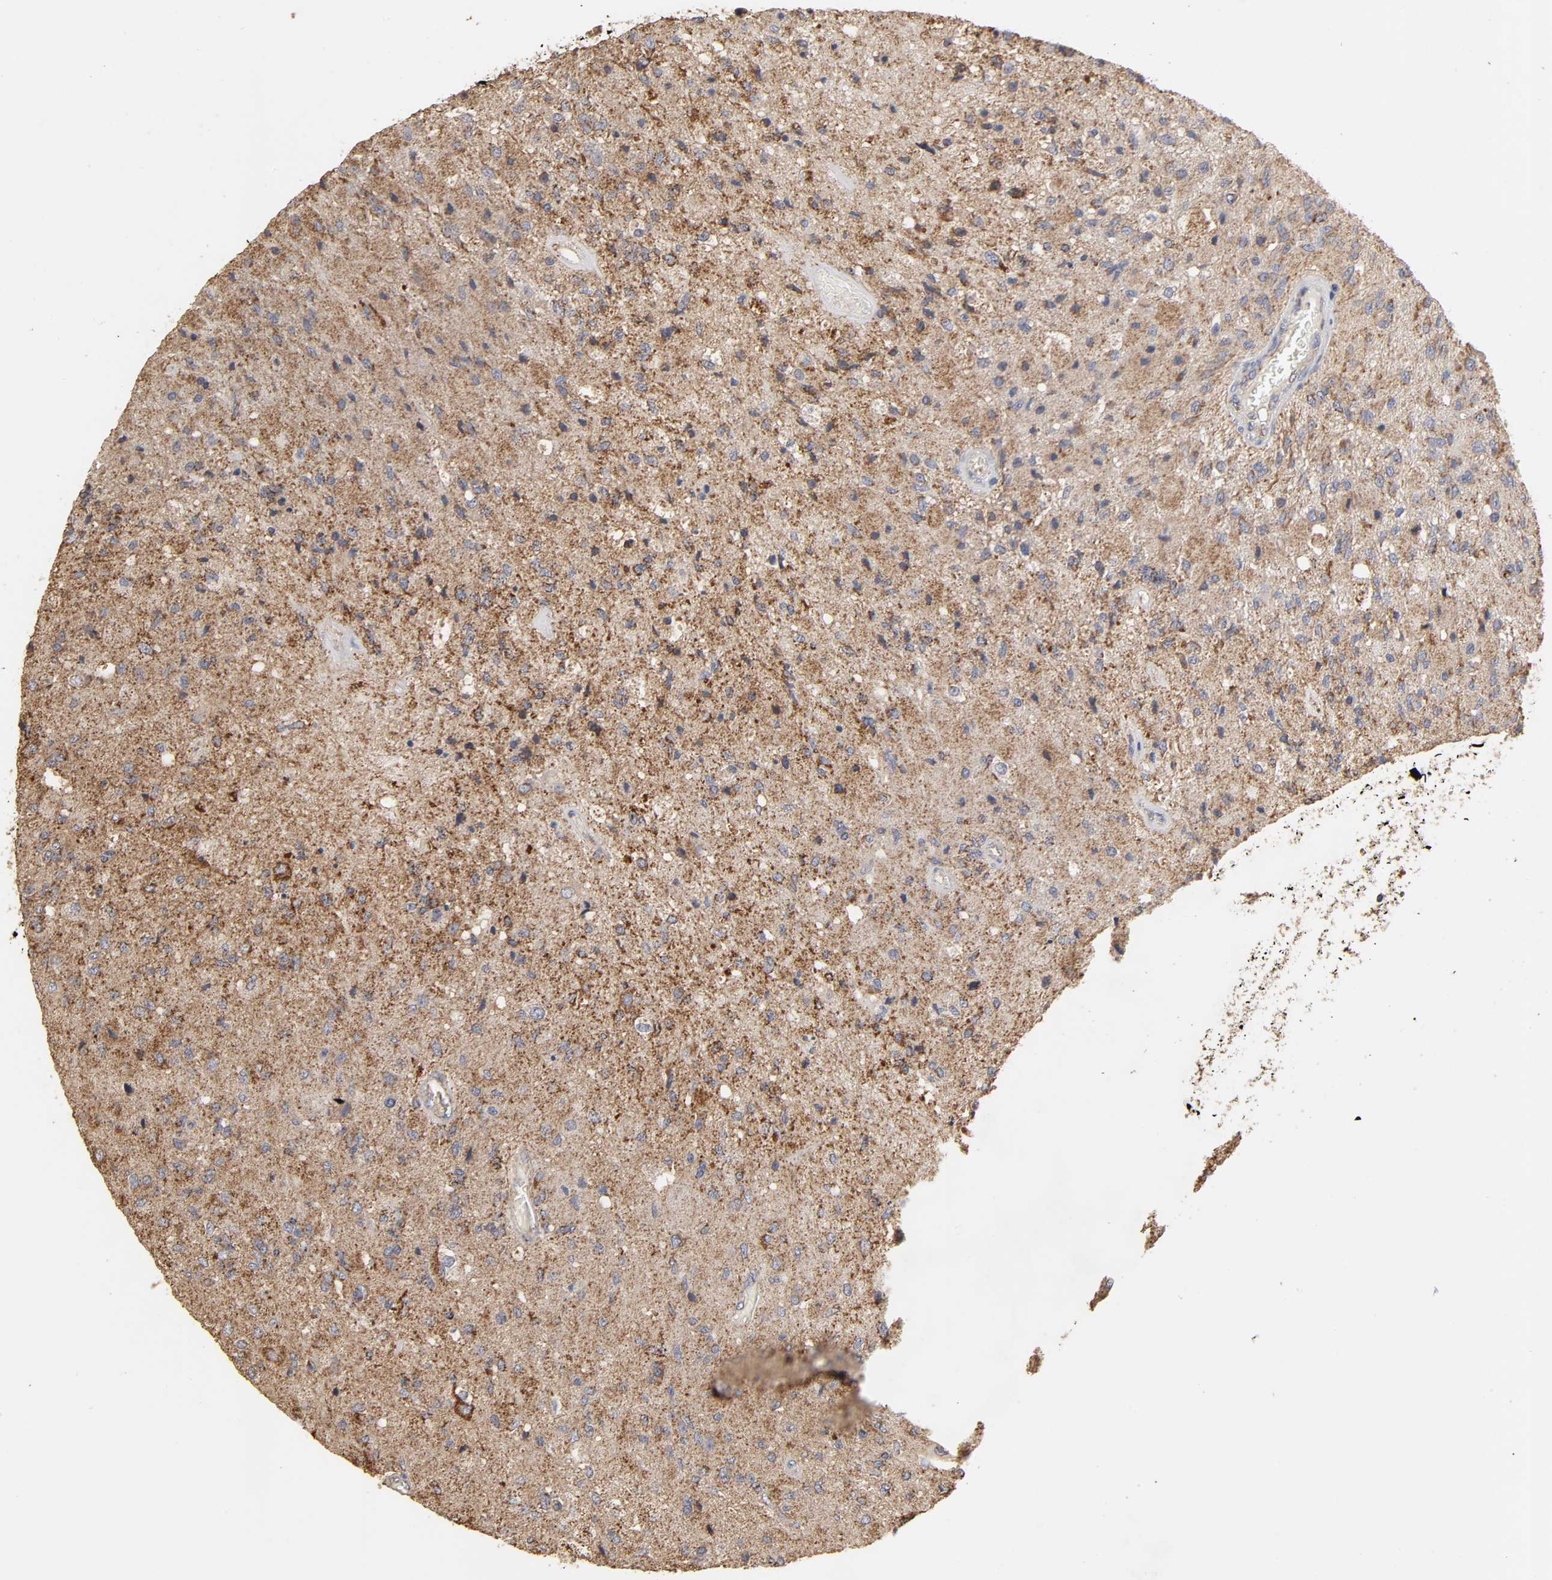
{"staining": {"intensity": "strong", "quantity": ">75%", "location": "cytoplasmic/membranous"}, "tissue": "glioma", "cell_type": "Tumor cells", "image_type": "cancer", "snomed": [{"axis": "morphology", "description": "Normal tissue, NOS"}, {"axis": "morphology", "description": "Glioma, malignant, High grade"}, {"axis": "topography", "description": "Cerebral cortex"}], "caption": "Tumor cells display strong cytoplasmic/membranous staining in approximately >75% of cells in glioma.", "gene": "CYCS", "patient": {"sex": "male", "age": 77}}